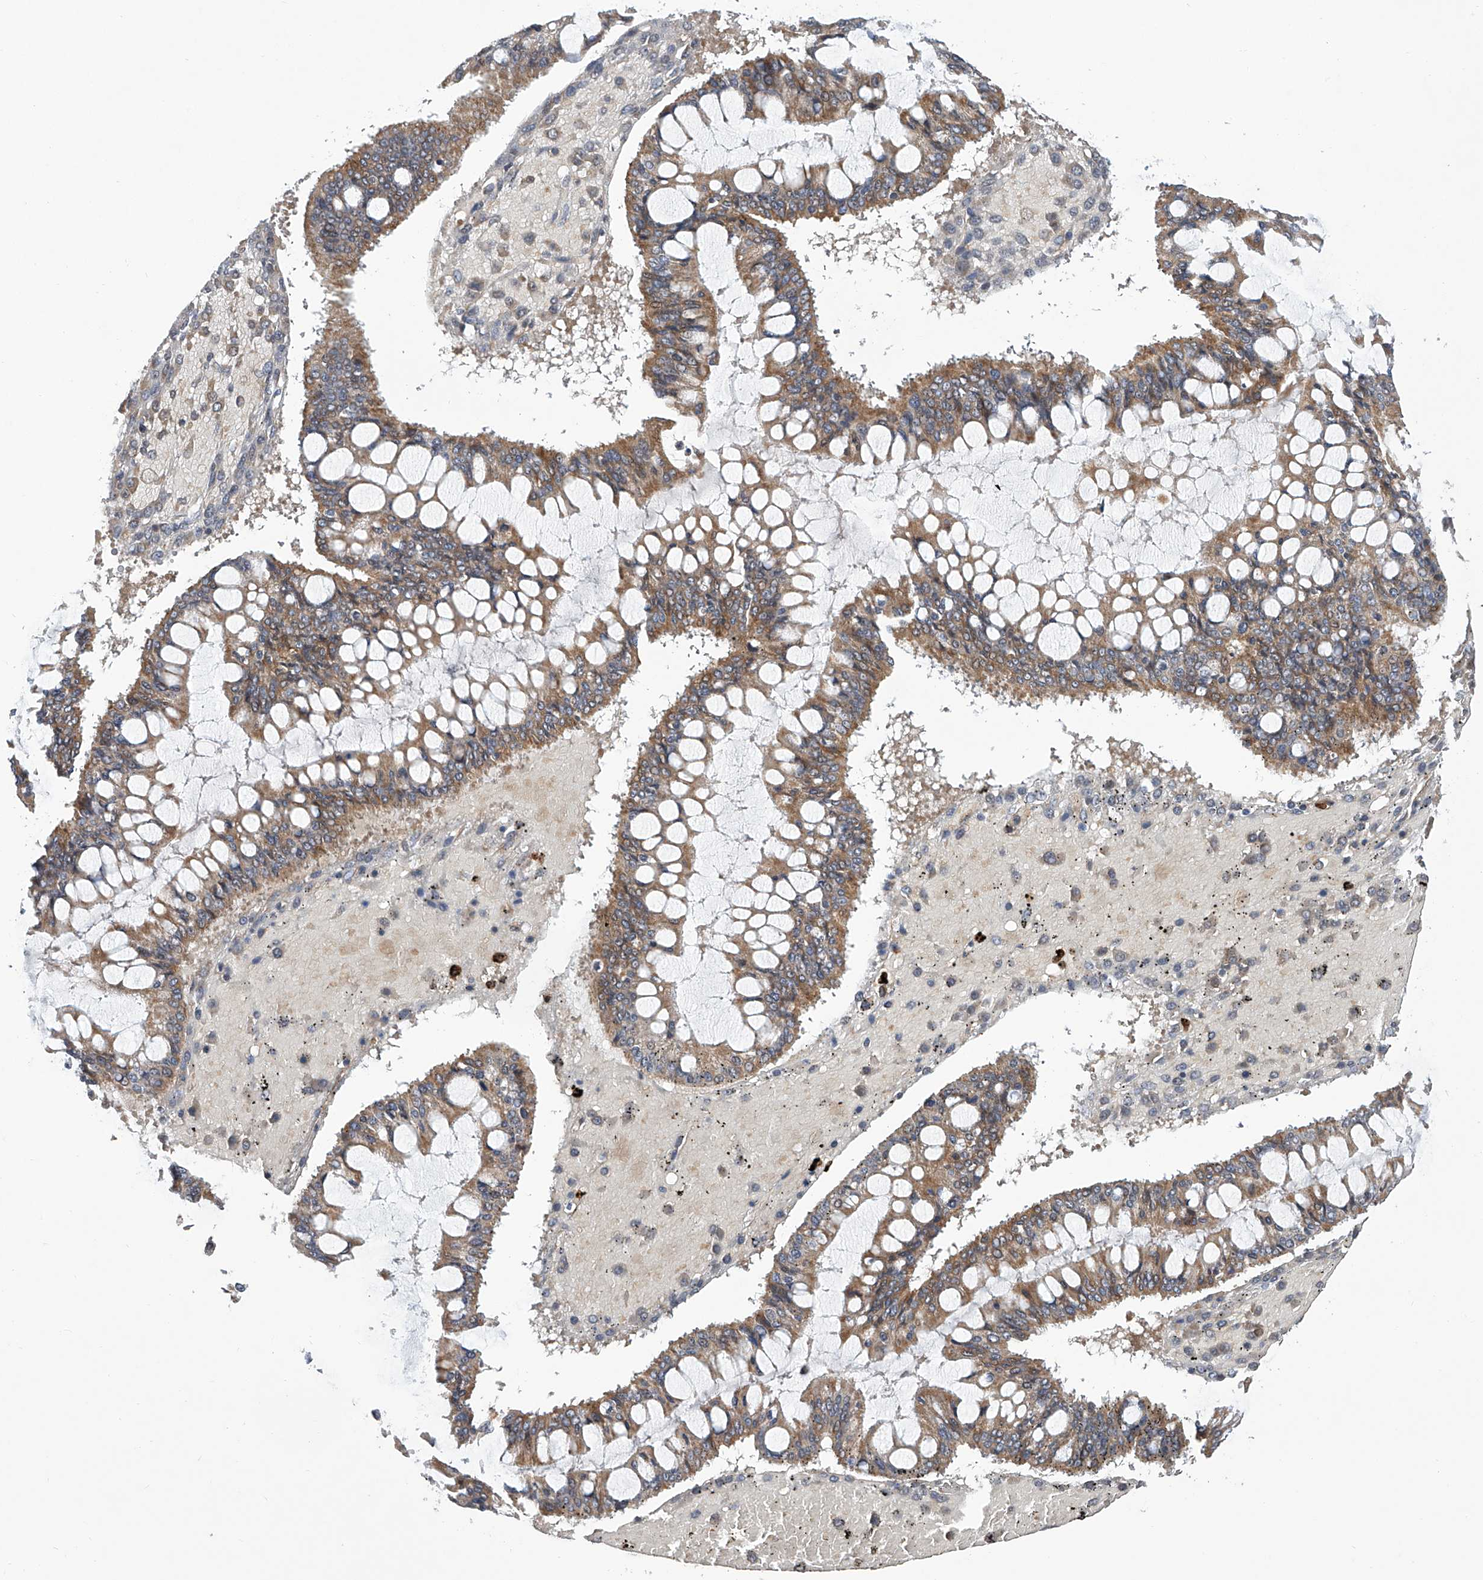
{"staining": {"intensity": "moderate", "quantity": ">75%", "location": "cytoplasmic/membranous"}, "tissue": "ovarian cancer", "cell_type": "Tumor cells", "image_type": "cancer", "snomed": [{"axis": "morphology", "description": "Cystadenocarcinoma, mucinous, NOS"}, {"axis": "topography", "description": "Ovary"}], "caption": "Approximately >75% of tumor cells in ovarian cancer show moderate cytoplasmic/membranous protein staining as visualized by brown immunohistochemical staining.", "gene": "EIF2D", "patient": {"sex": "female", "age": 73}}